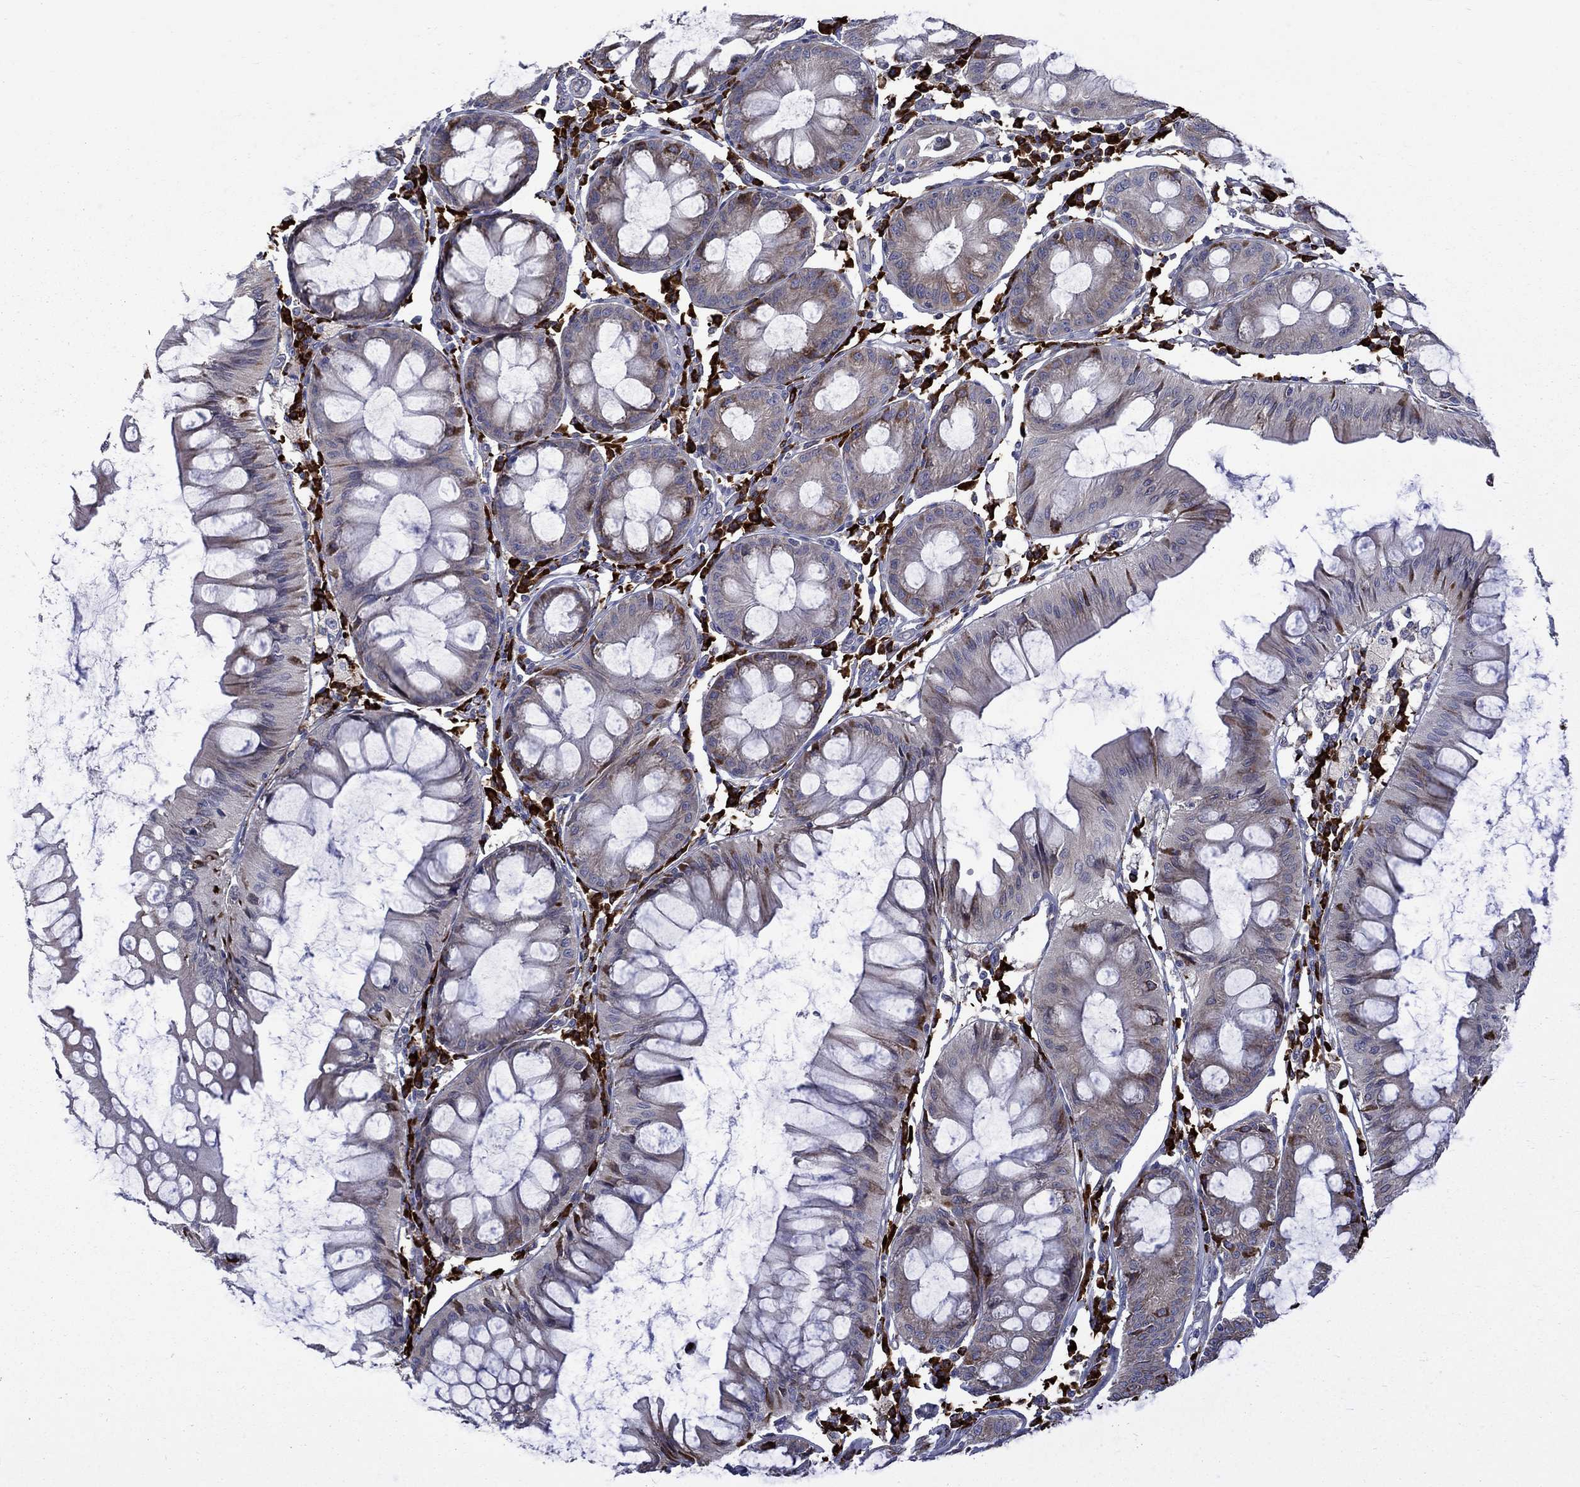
{"staining": {"intensity": "strong", "quantity": "<25%", "location": "cytoplasmic/membranous"}, "tissue": "colorectal cancer", "cell_type": "Tumor cells", "image_type": "cancer", "snomed": [{"axis": "morphology", "description": "Adenocarcinoma, NOS"}, {"axis": "topography", "description": "Rectum"}], "caption": "Colorectal adenocarcinoma tissue shows strong cytoplasmic/membranous expression in about <25% of tumor cells (brown staining indicates protein expression, while blue staining denotes nuclei).", "gene": "ASNS", "patient": {"sex": "female", "age": 85}}